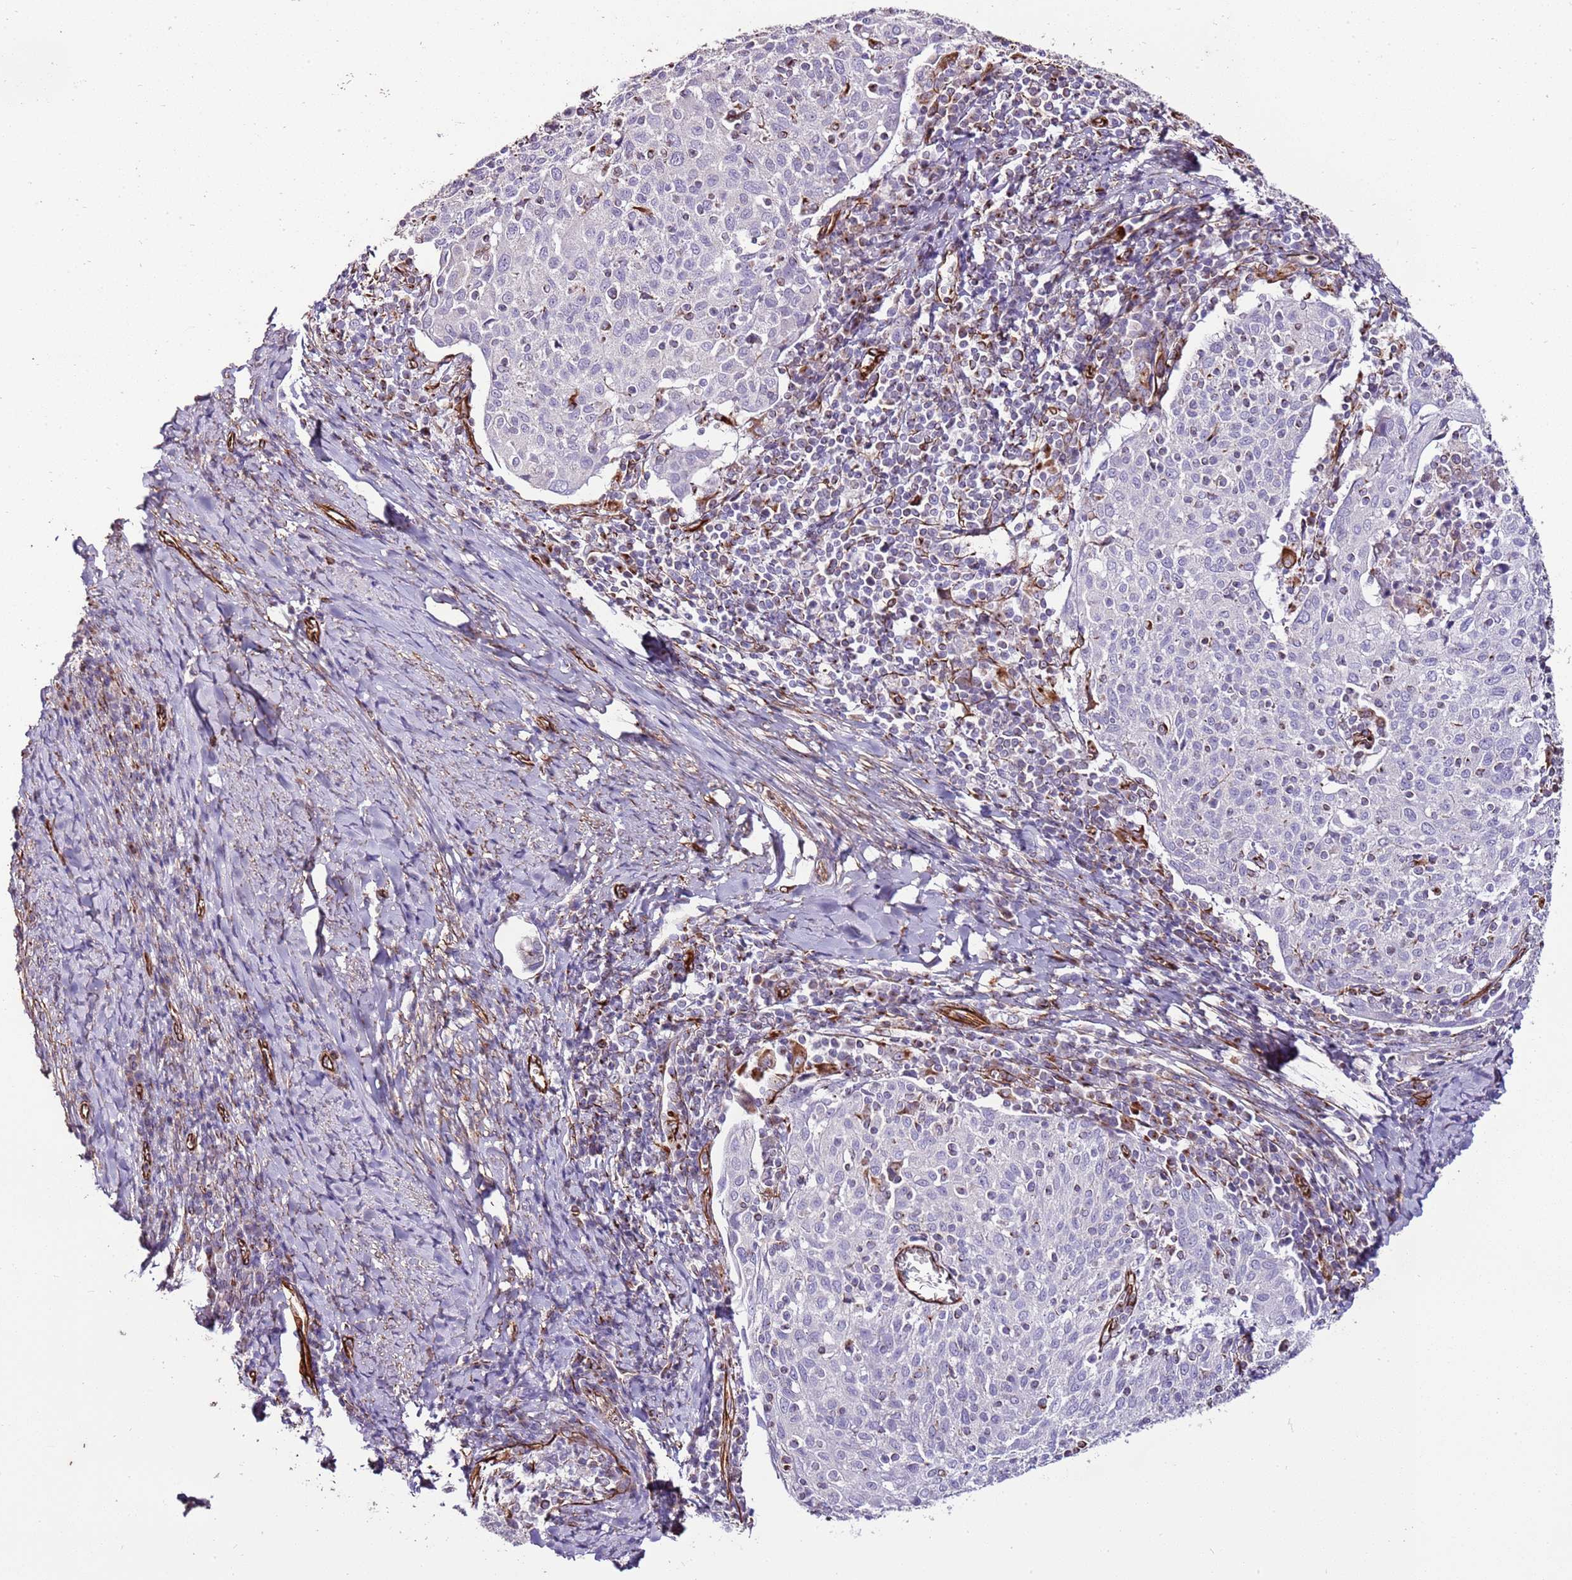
{"staining": {"intensity": "negative", "quantity": "none", "location": "none"}, "tissue": "cervical cancer", "cell_type": "Tumor cells", "image_type": "cancer", "snomed": [{"axis": "morphology", "description": "Squamous cell carcinoma, NOS"}, {"axis": "topography", "description": "Cervix"}], "caption": "Histopathology image shows no significant protein expression in tumor cells of cervical cancer (squamous cell carcinoma).", "gene": "ZNF786", "patient": {"sex": "female", "age": 52}}